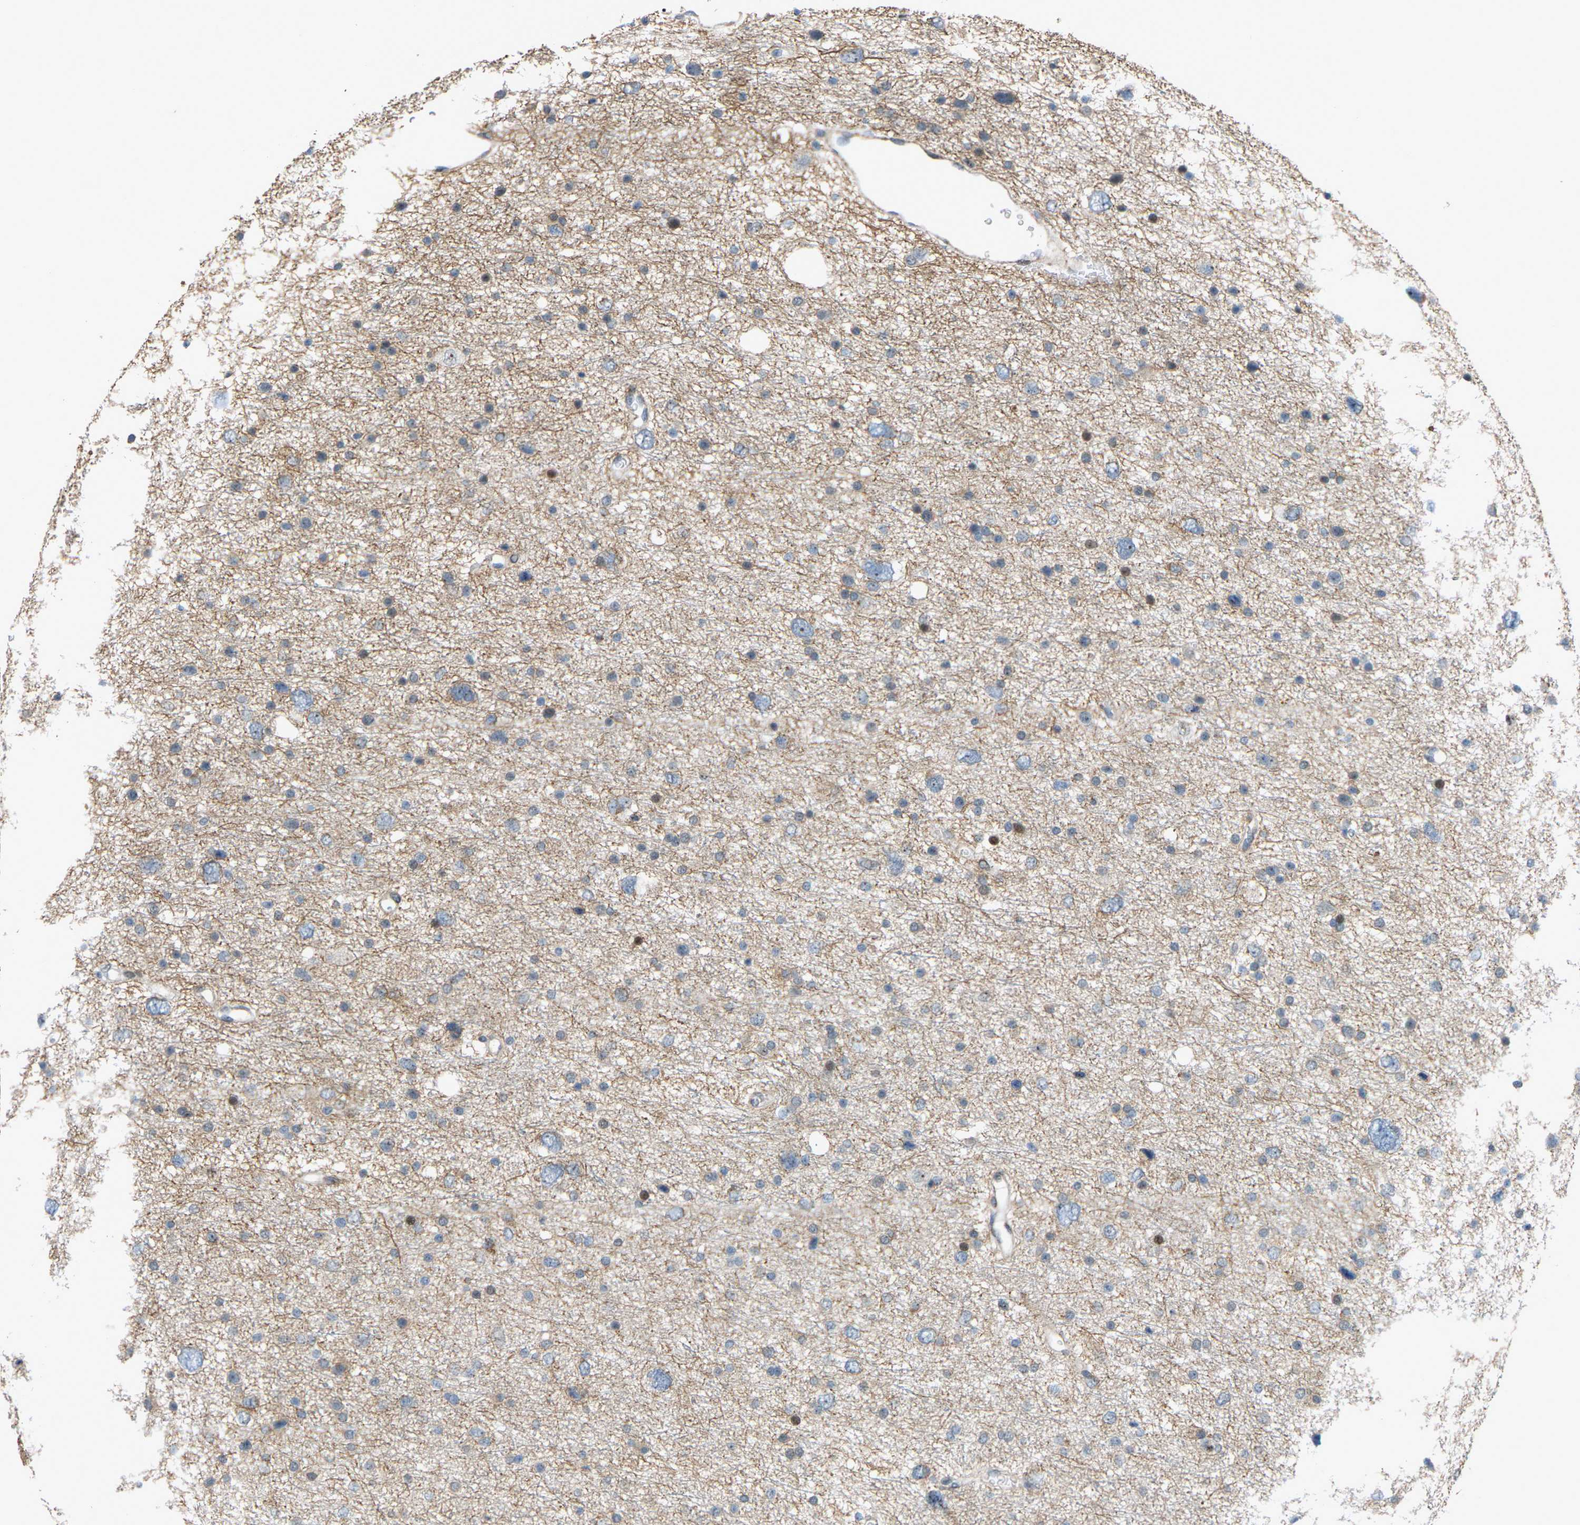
{"staining": {"intensity": "negative", "quantity": "none", "location": "none"}, "tissue": "glioma", "cell_type": "Tumor cells", "image_type": "cancer", "snomed": [{"axis": "morphology", "description": "Glioma, malignant, Low grade"}, {"axis": "topography", "description": "Brain"}], "caption": "High power microscopy histopathology image of an immunohistochemistry (IHC) image of glioma, revealing no significant expression in tumor cells.", "gene": "CROT", "patient": {"sex": "female", "age": 37}}